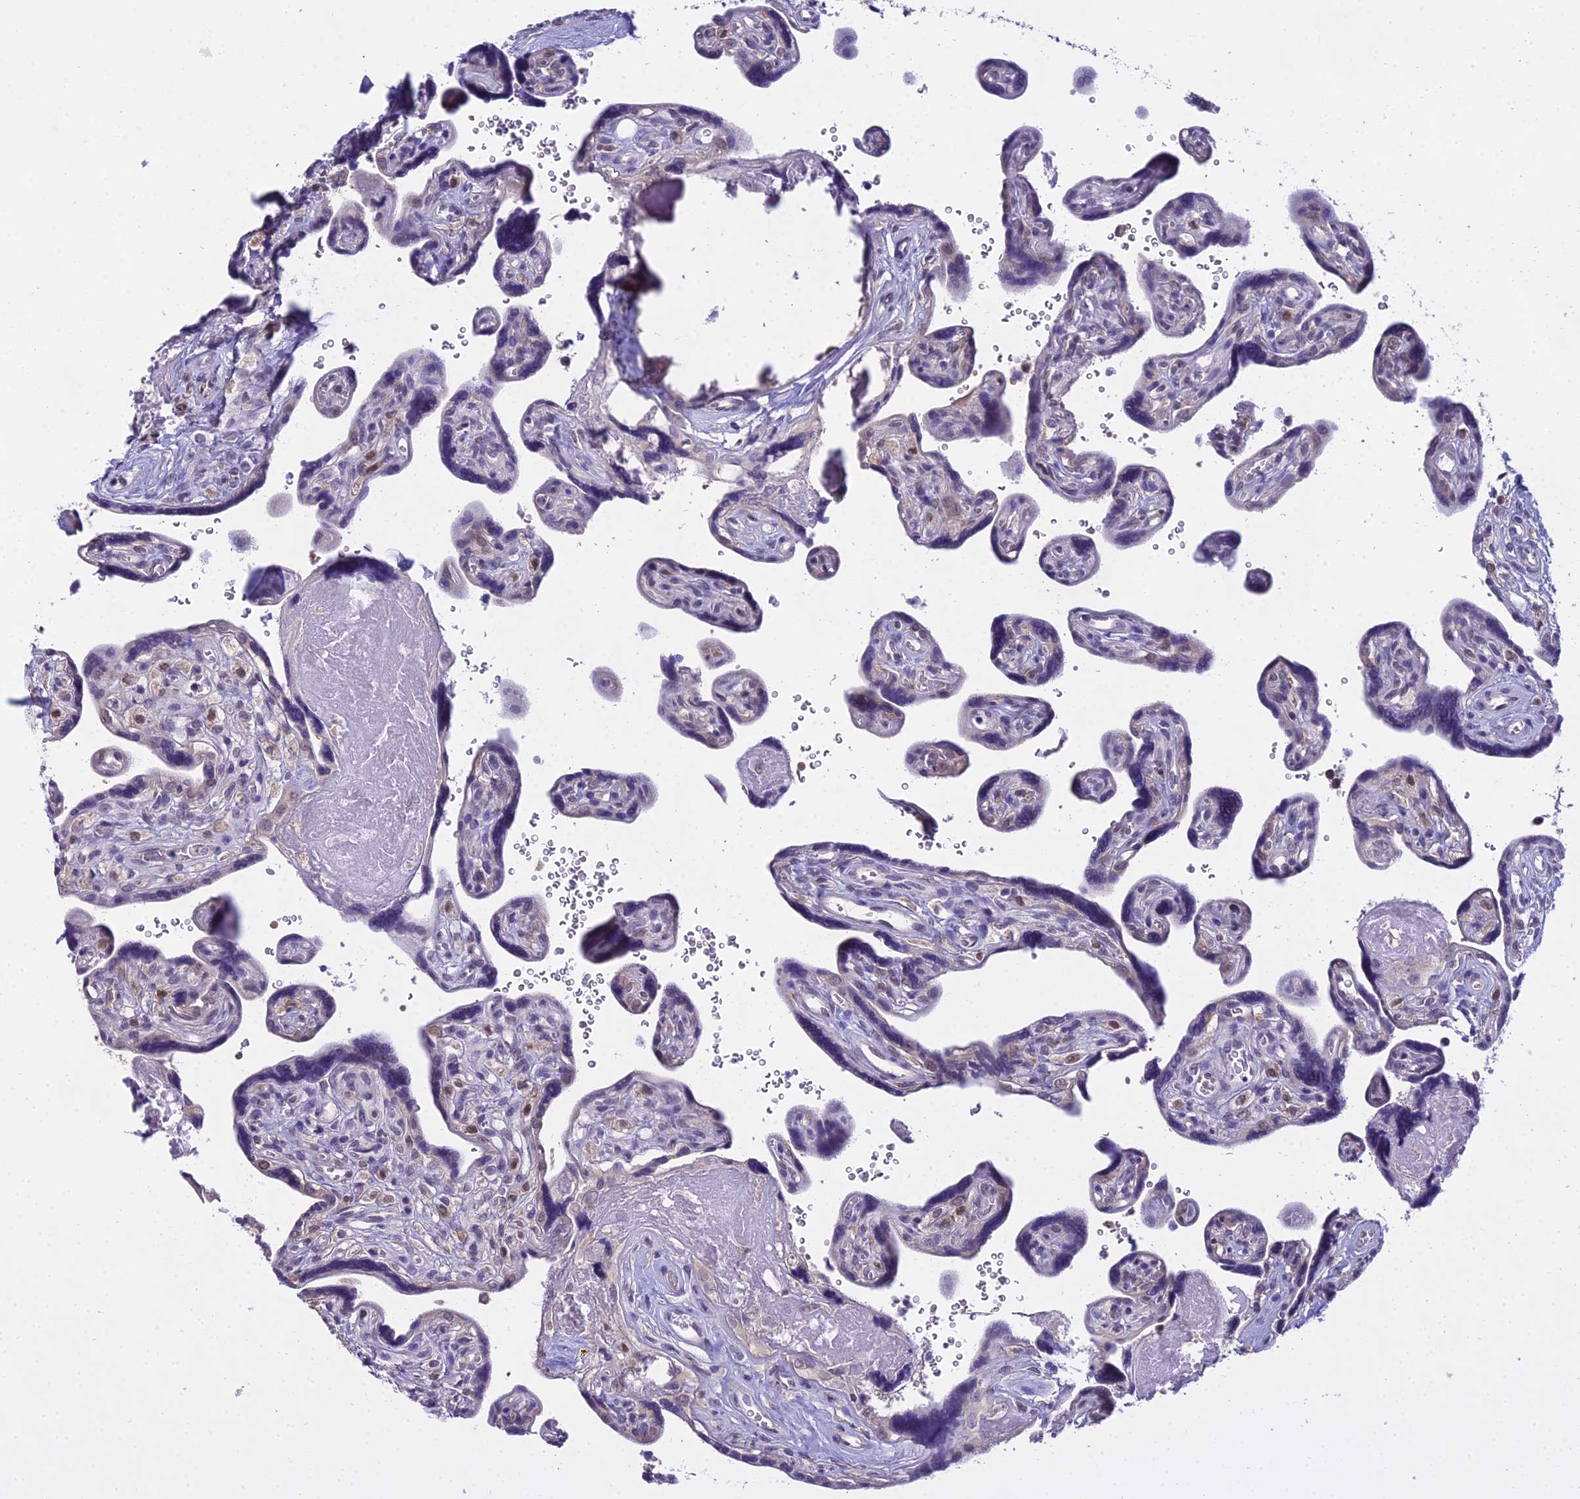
{"staining": {"intensity": "negative", "quantity": "none", "location": "none"}, "tissue": "placenta", "cell_type": "Decidual cells", "image_type": "normal", "snomed": [{"axis": "morphology", "description": "Normal tissue, NOS"}, {"axis": "topography", "description": "Placenta"}], "caption": "This is a photomicrograph of immunohistochemistry staining of normal placenta, which shows no staining in decidual cells. Nuclei are stained in blue.", "gene": "MAT2A", "patient": {"sex": "female", "age": 39}}